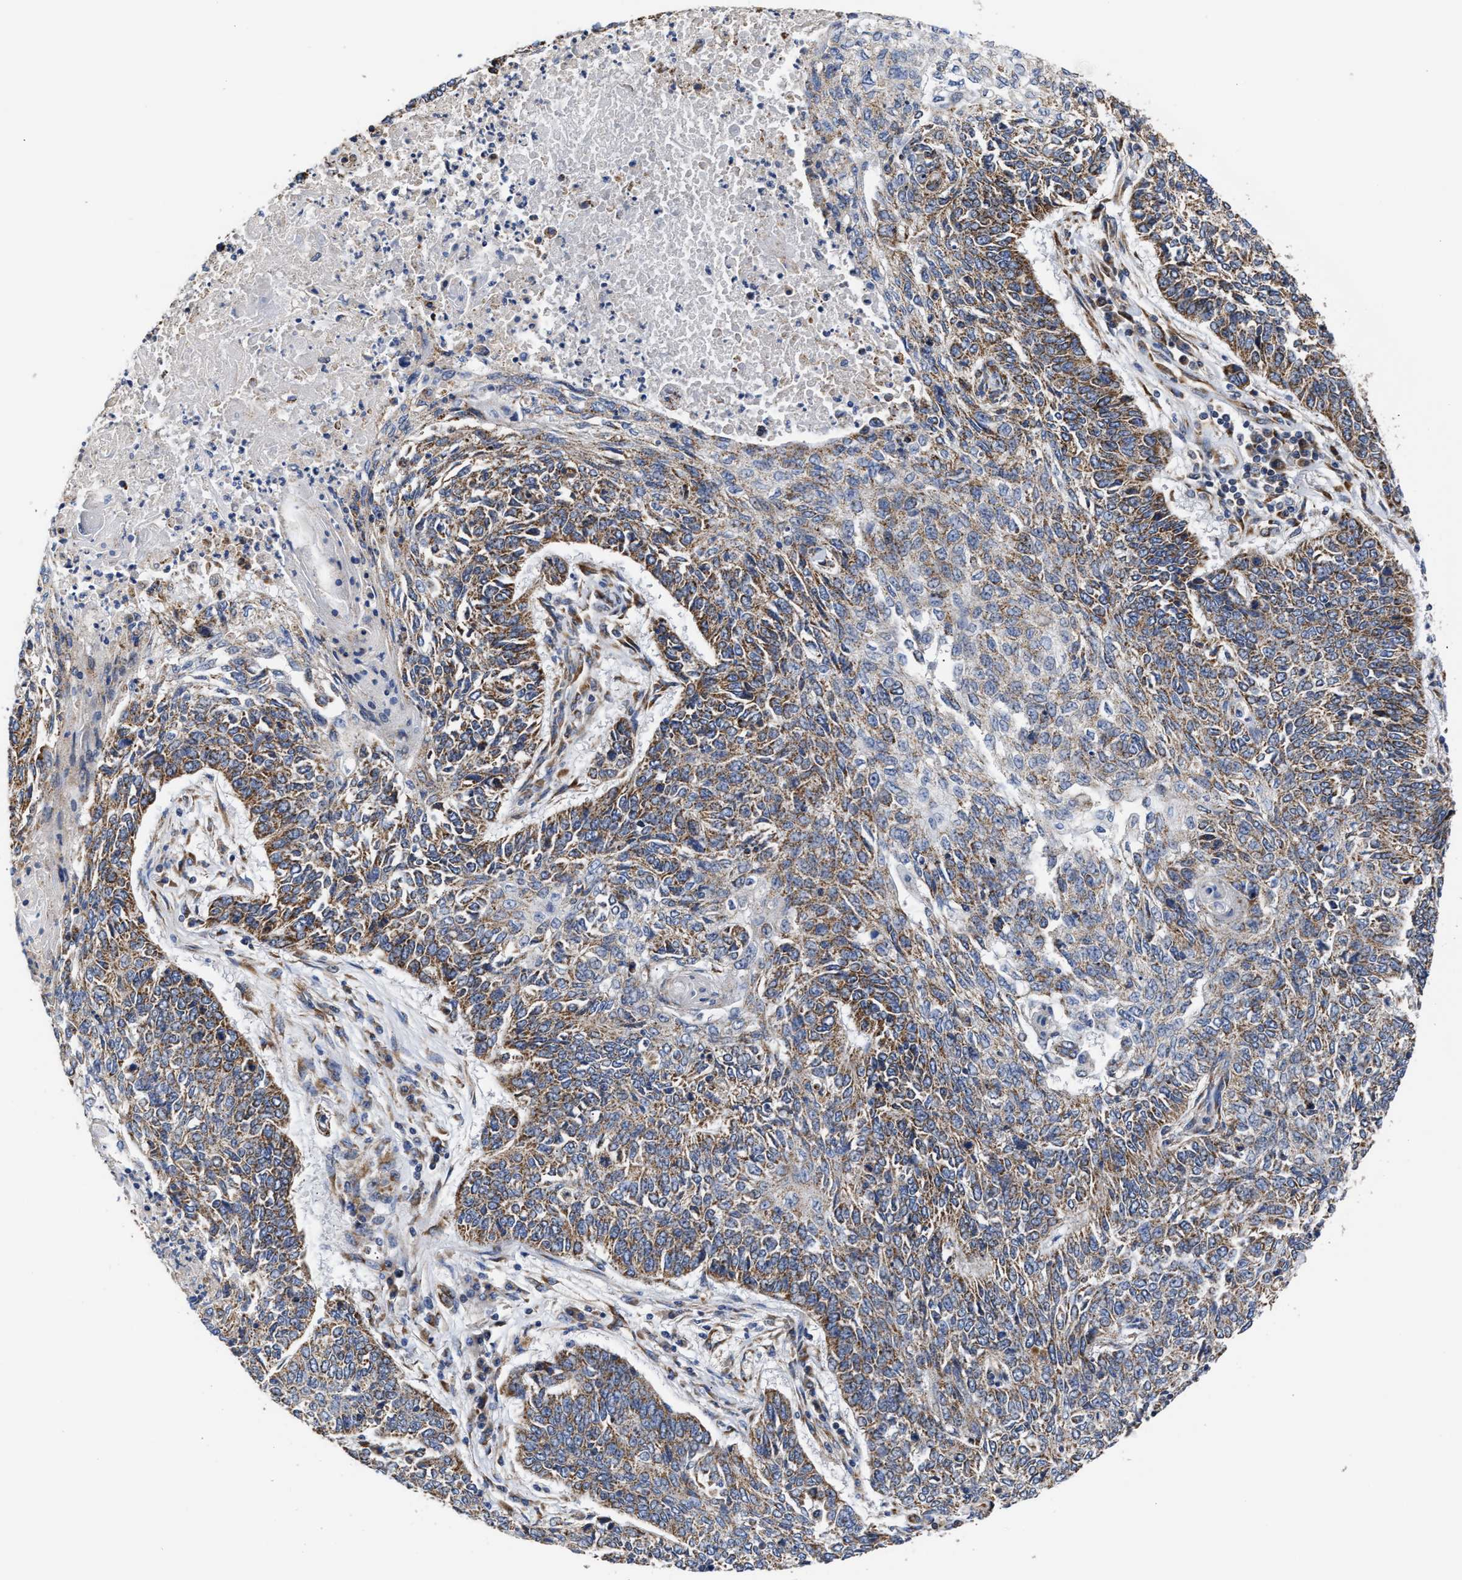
{"staining": {"intensity": "moderate", "quantity": "25%-75%", "location": "cytoplasmic/membranous"}, "tissue": "lung cancer", "cell_type": "Tumor cells", "image_type": "cancer", "snomed": [{"axis": "morphology", "description": "Normal tissue, NOS"}, {"axis": "morphology", "description": "Squamous cell carcinoma, NOS"}, {"axis": "topography", "description": "Cartilage tissue"}, {"axis": "topography", "description": "Bronchus"}, {"axis": "topography", "description": "Lung"}], "caption": "An immunohistochemistry (IHC) histopathology image of tumor tissue is shown. Protein staining in brown labels moderate cytoplasmic/membranous positivity in lung cancer (squamous cell carcinoma) within tumor cells.", "gene": "MALSU1", "patient": {"sex": "female", "age": 49}}